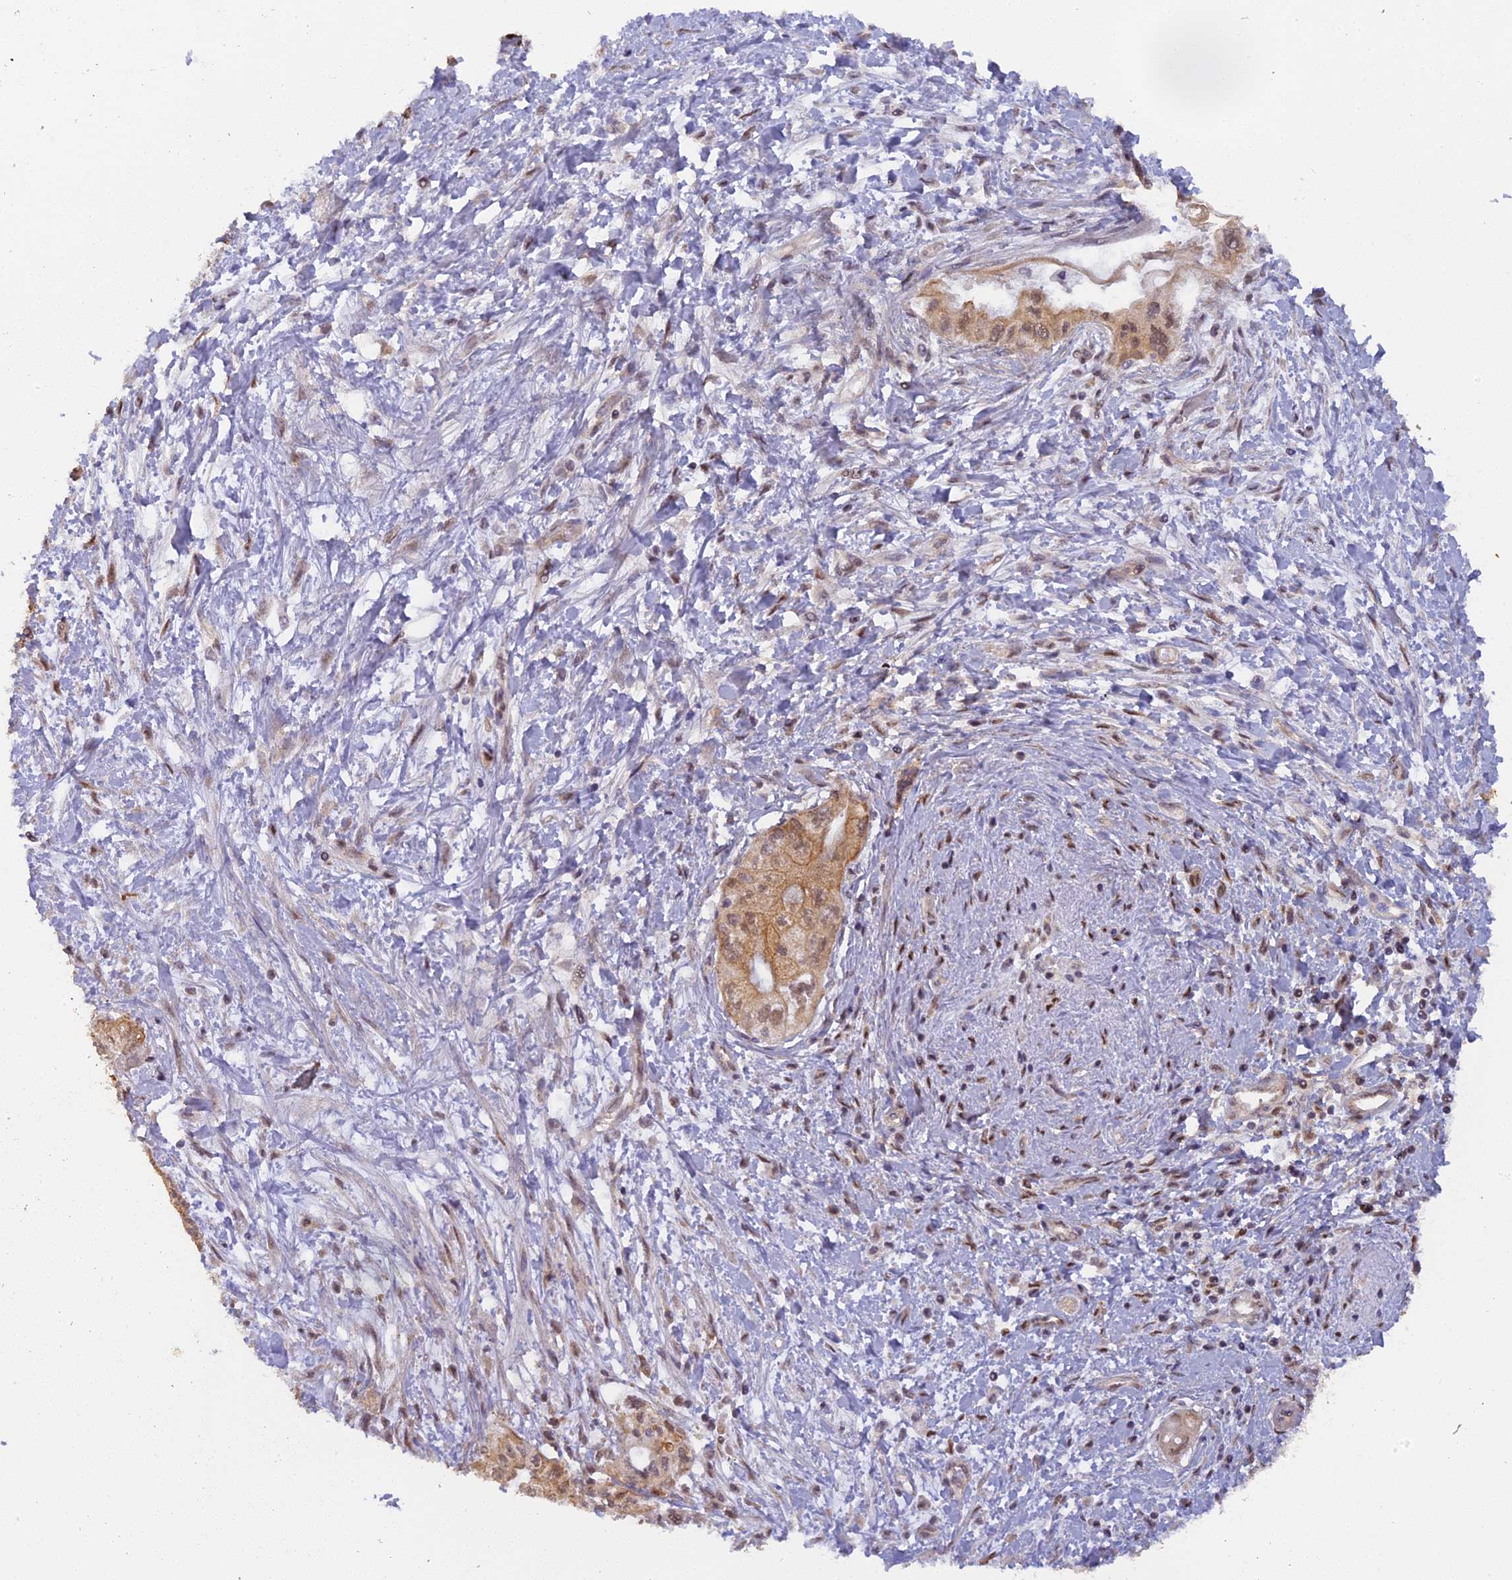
{"staining": {"intensity": "moderate", "quantity": ">75%", "location": "cytoplasmic/membranous"}, "tissue": "pancreatic cancer", "cell_type": "Tumor cells", "image_type": "cancer", "snomed": [{"axis": "morphology", "description": "Adenocarcinoma, NOS"}, {"axis": "topography", "description": "Pancreas"}], "caption": "Moderate cytoplasmic/membranous protein staining is present in approximately >75% of tumor cells in pancreatic adenocarcinoma.", "gene": "MYBL2", "patient": {"sex": "male", "age": 46}}